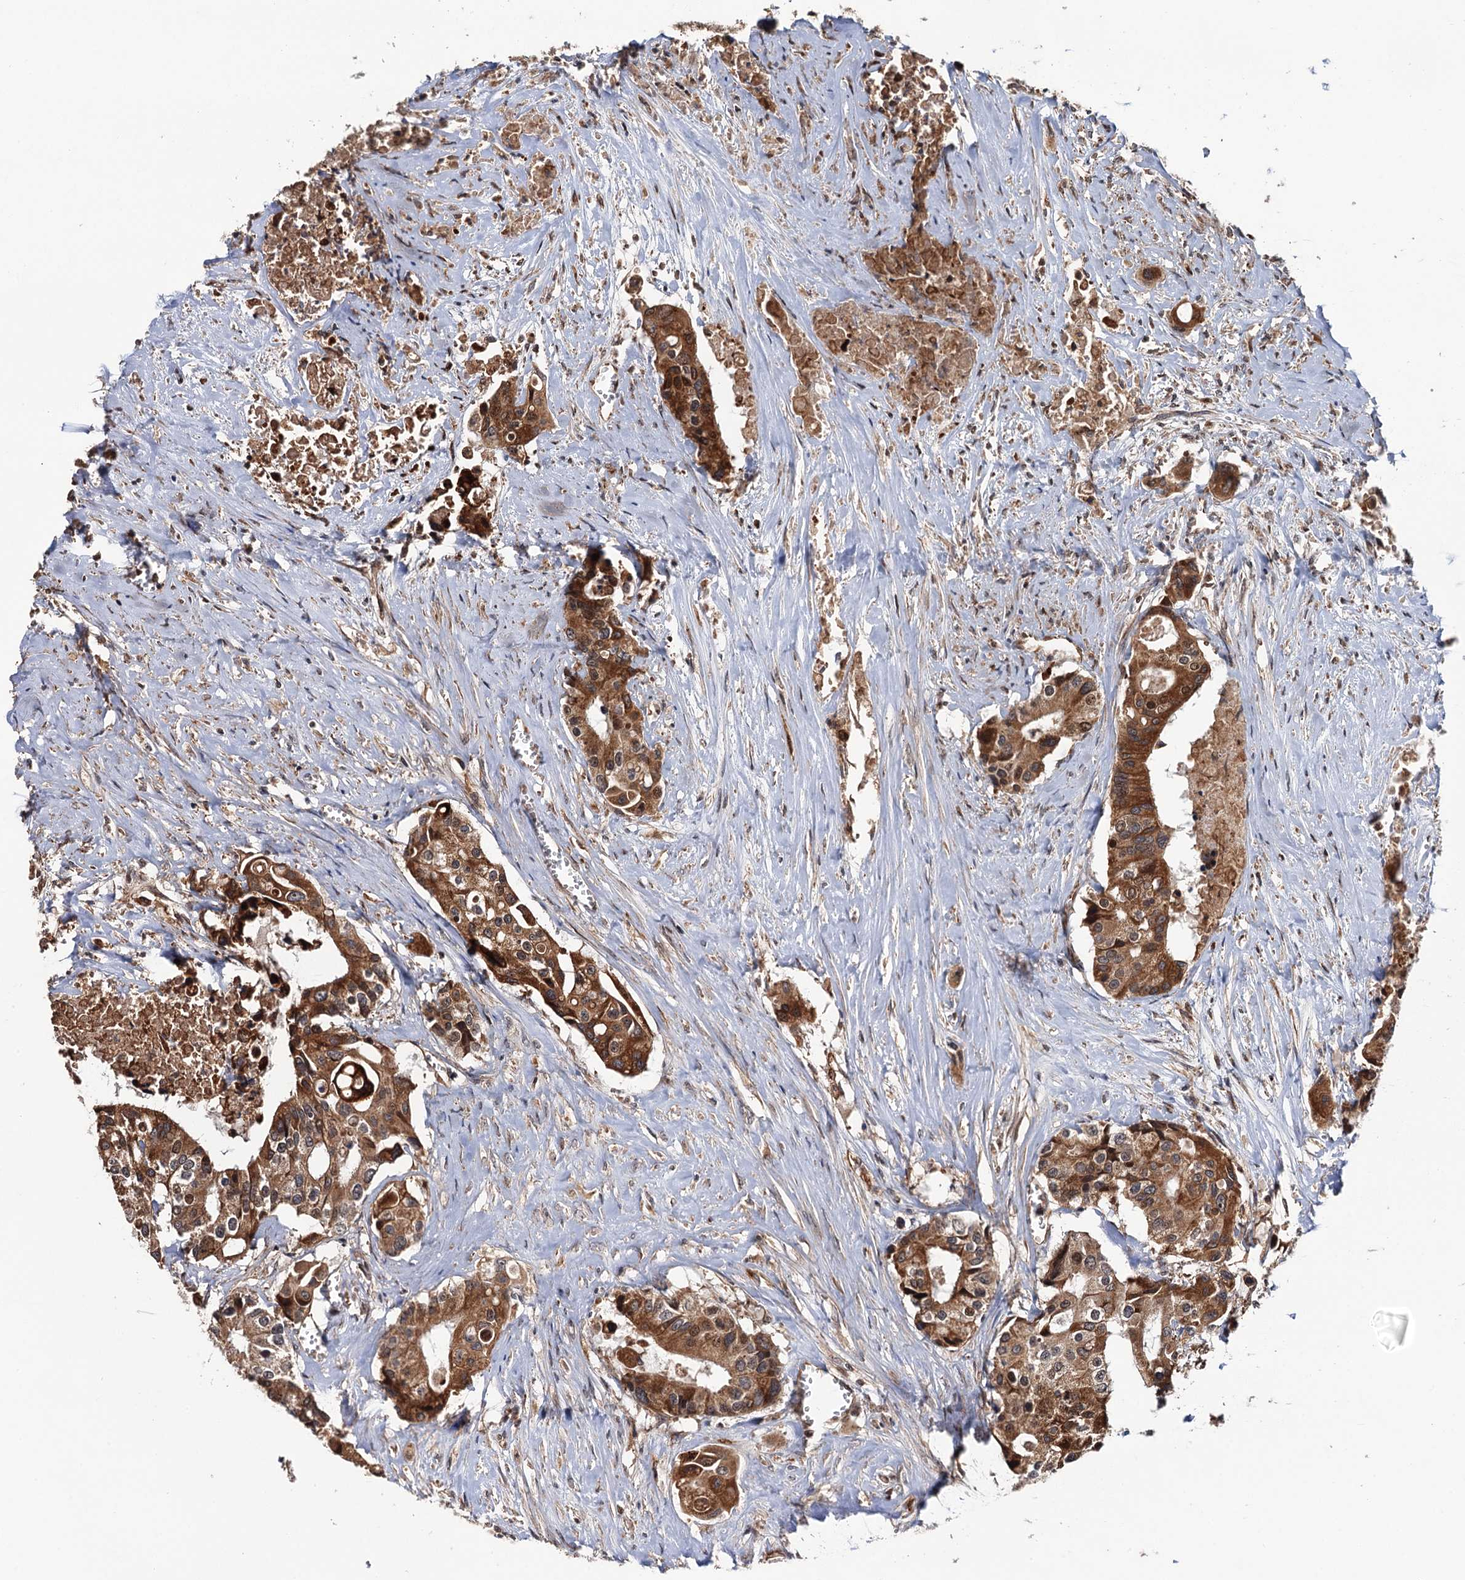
{"staining": {"intensity": "strong", "quantity": ">75%", "location": "cytoplasmic/membranous"}, "tissue": "colorectal cancer", "cell_type": "Tumor cells", "image_type": "cancer", "snomed": [{"axis": "morphology", "description": "Adenocarcinoma, NOS"}, {"axis": "topography", "description": "Colon"}], "caption": "An immunohistochemistry image of neoplastic tissue is shown. Protein staining in brown labels strong cytoplasmic/membranous positivity in colorectal cancer within tumor cells. The protein of interest is shown in brown color, while the nuclei are stained blue.", "gene": "FSIP1", "patient": {"sex": "male", "age": 77}}